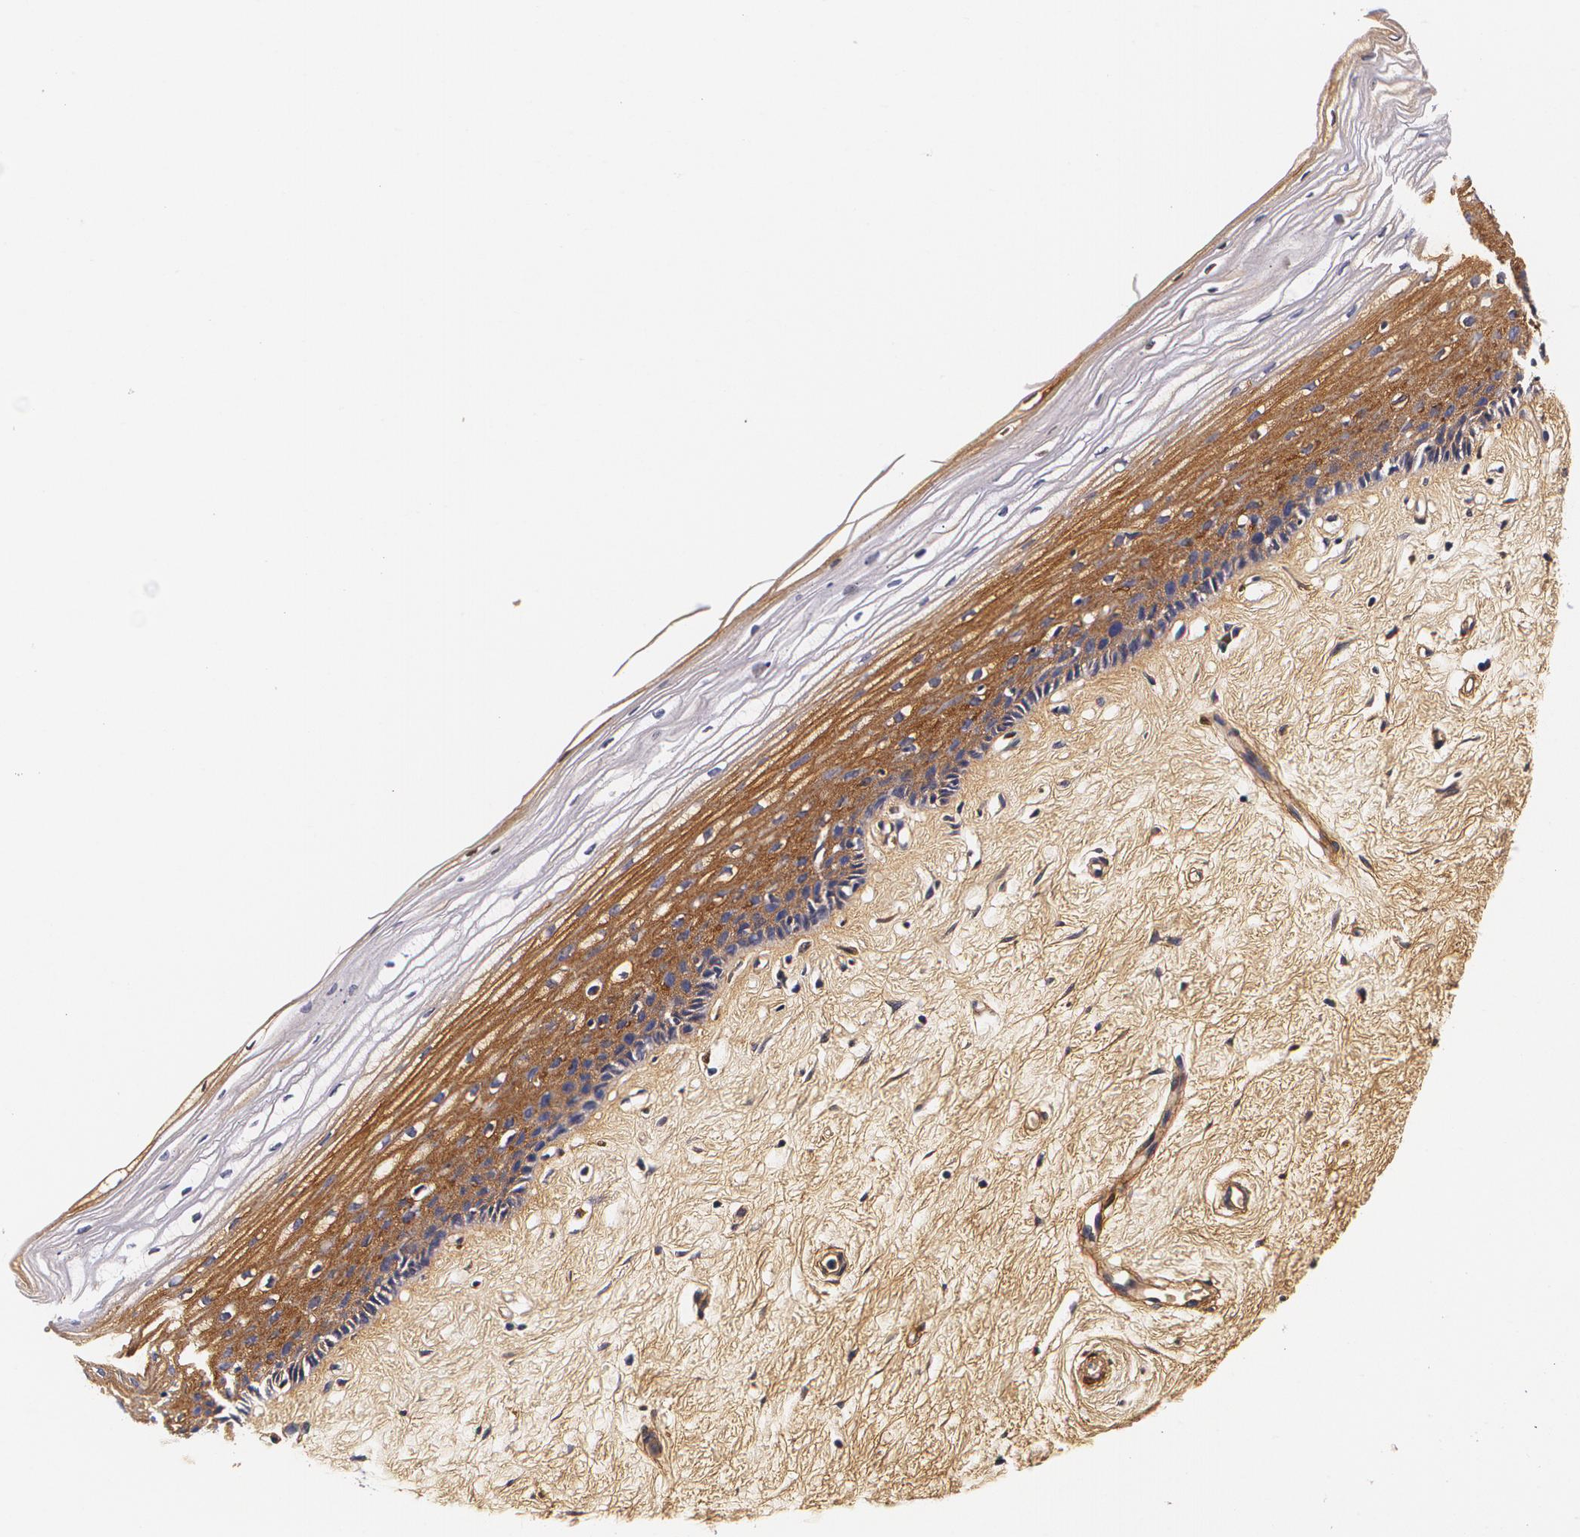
{"staining": {"intensity": "negative", "quantity": "none", "location": "none"}, "tissue": "cervix", "cell_type": "Glandular cells", "image_type": "normal", "snomed": [{"axis": "morphology", "description": "Normal tissue, NOS"}, {"axis": "topography", "description": "Cervix"}], "caption": "Glandular cells show no significant positivity in benign cervix. (DAB (3,3'-diaminobenzidine) immunohistochemistry (IHC) with hematoxylin counter stain).", "gene": "TTR", "patient": {"sex": "female", "age": 40}}